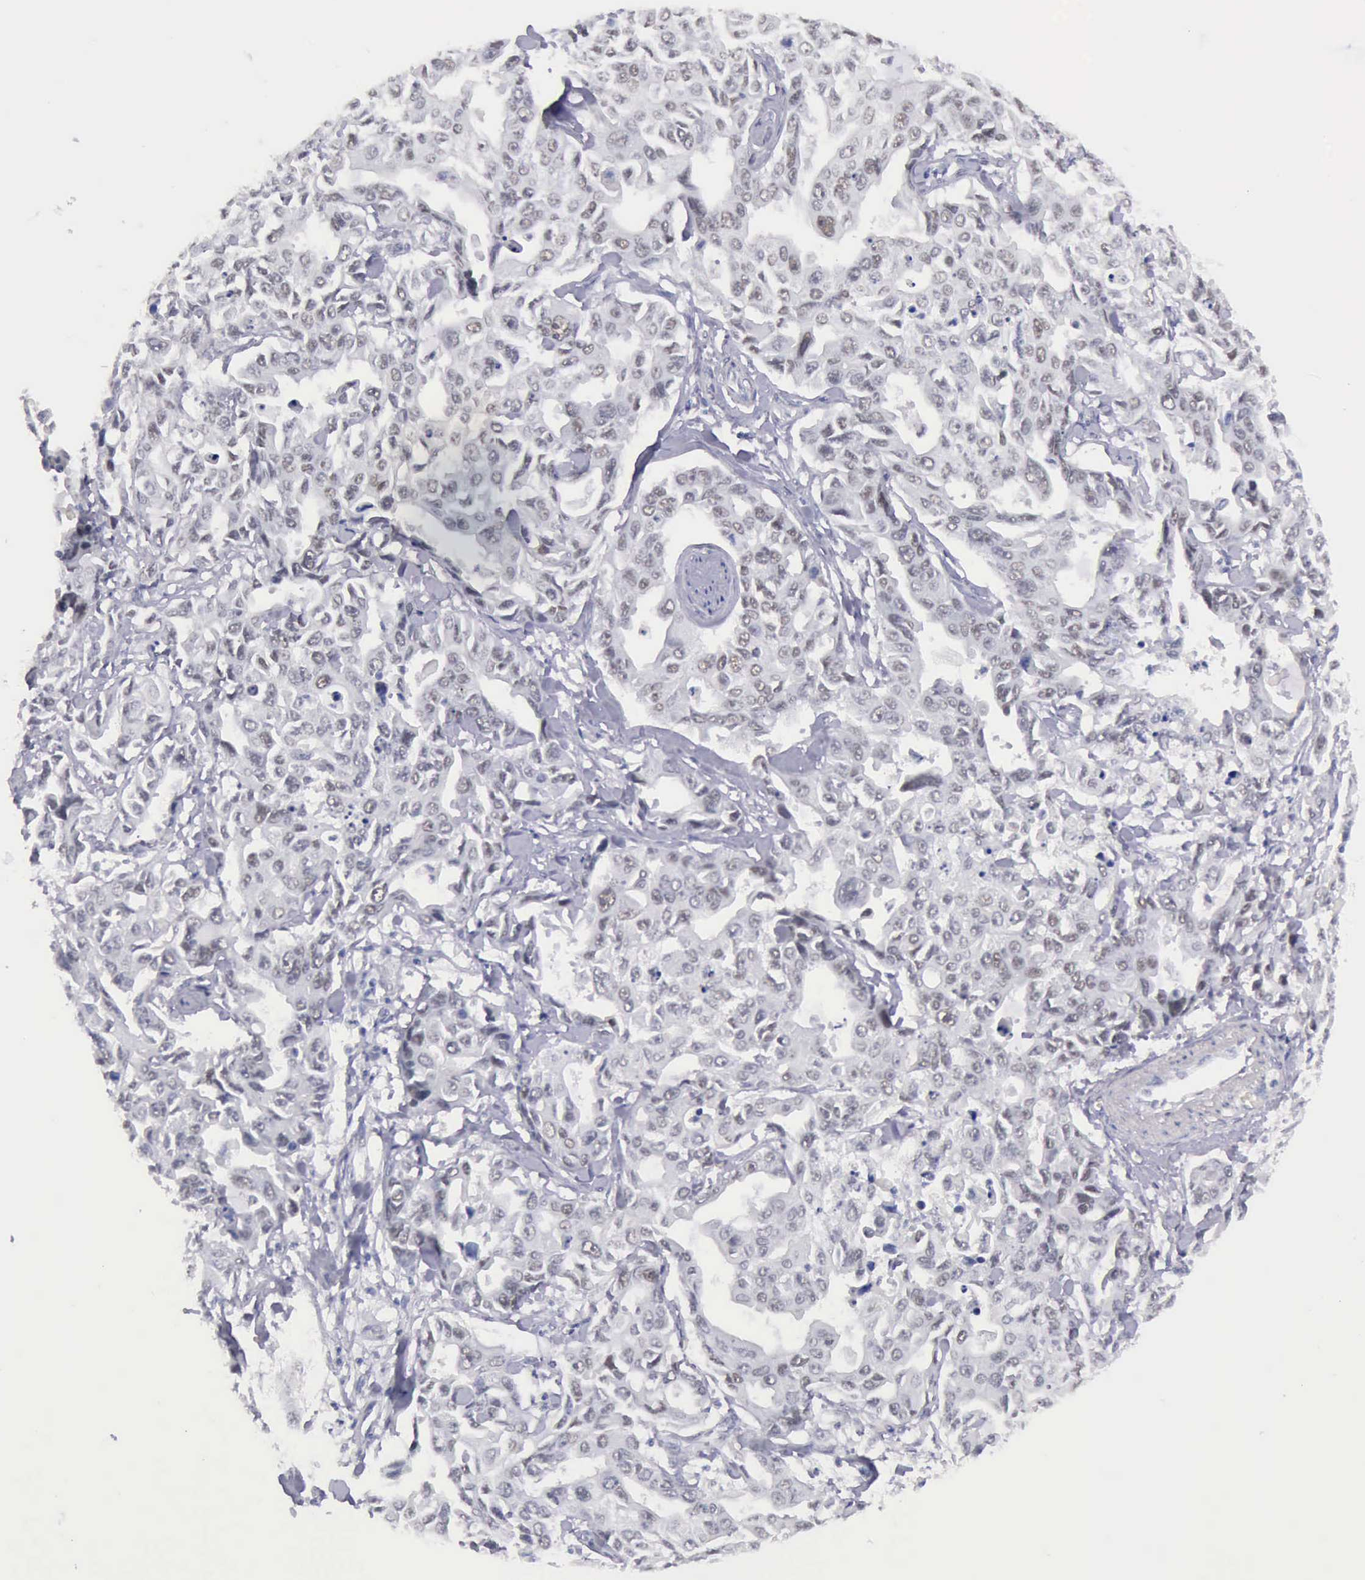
{"staining": {"intensity": "negative", "quantity": "none", "location": "none"}, "tissue": "lung cancer", "cell_type": "Tumor cells", "image_type": "cancer", "snomed": [{"axis": "morphology", "description": "Adenocarcinoma, NOS"}, {"axis": "topography", "description": "Lung"}], "caption": "Lung adenocarcinoma was stained to show a protein in brown. There is no significant staining in tumor cells.", "gene": "EP300", "patient": {"sex": "male", "age": 64}}